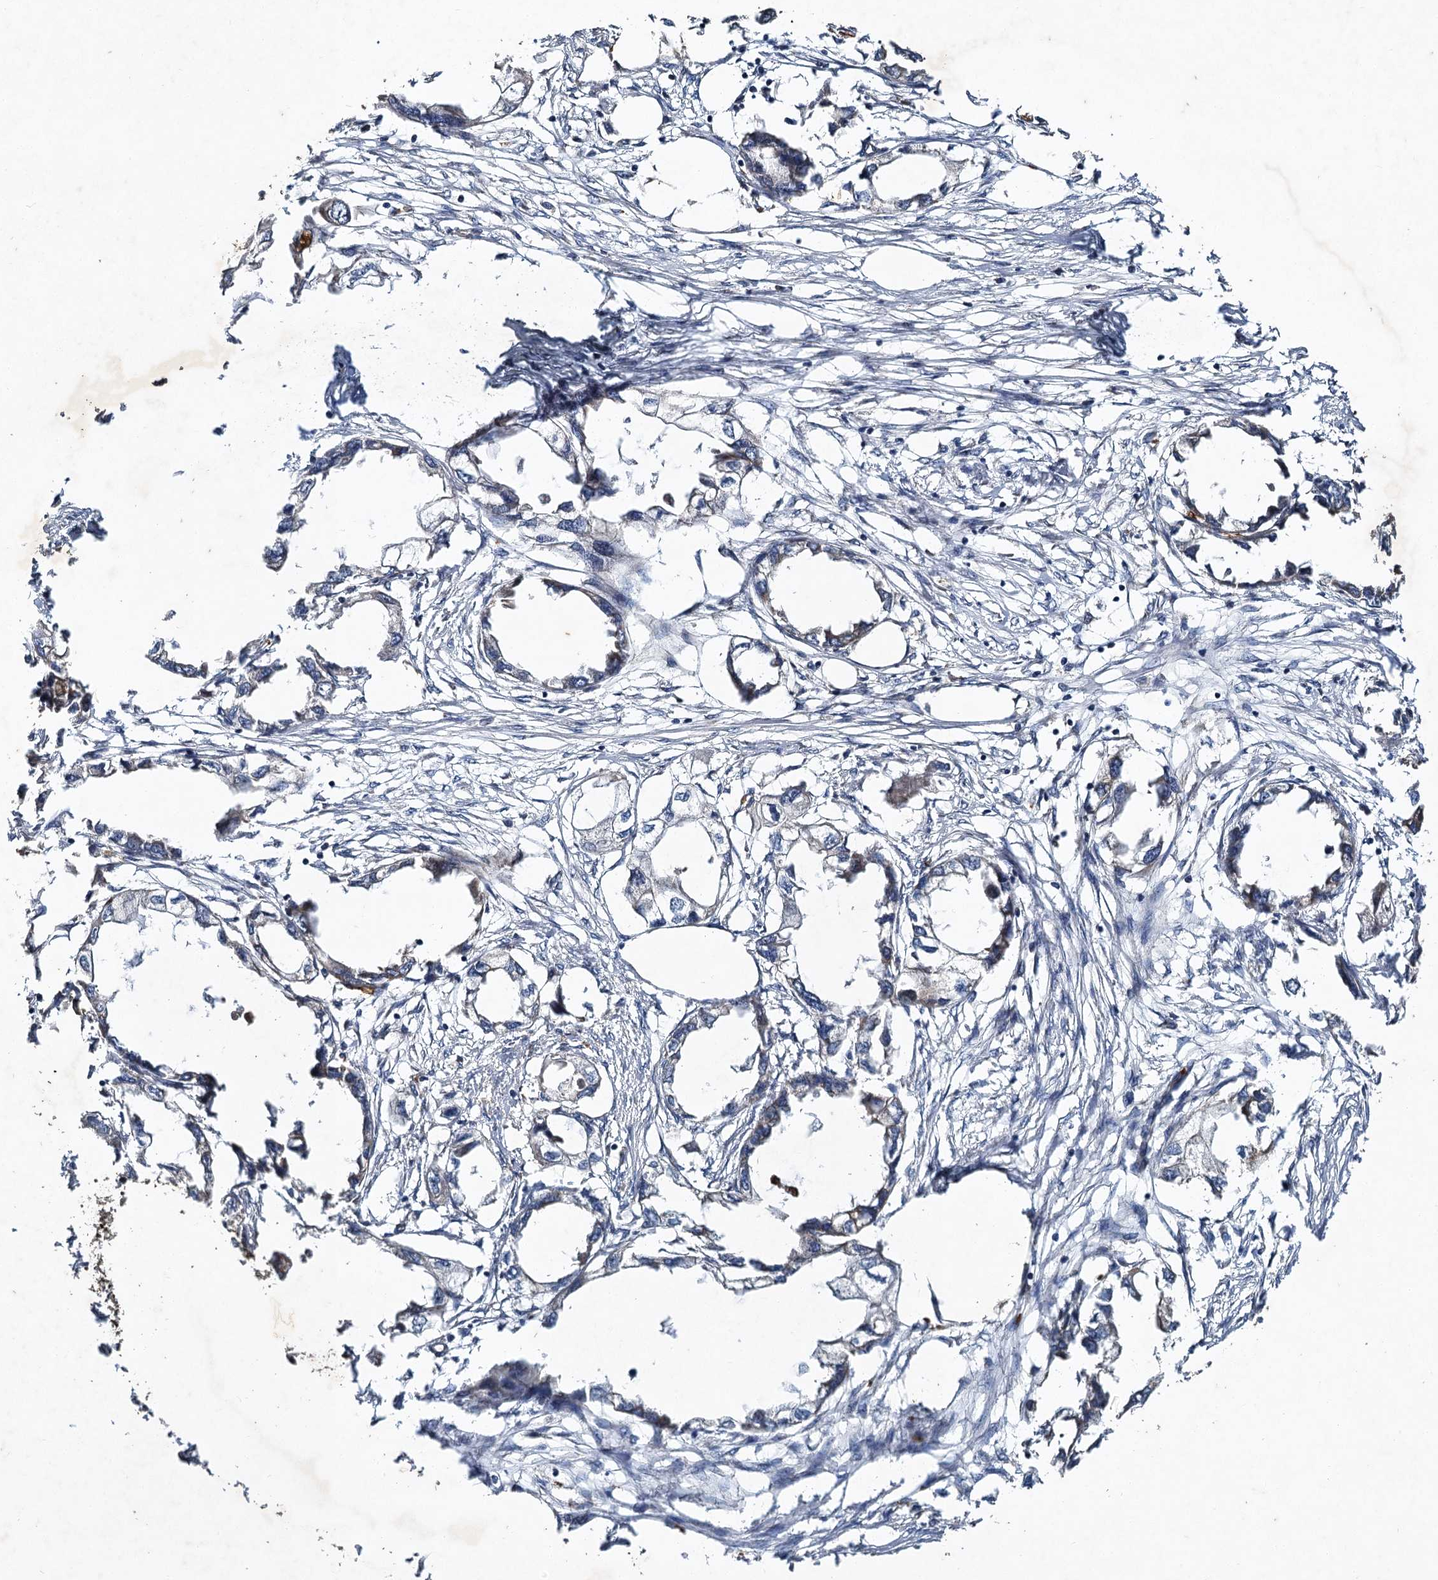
{"staining": {"intensity": "negative", "quantity": "none", "location": "none"}, "tissue": "endometrial cancer", "cell_type": "Tumor cells", "image_type": "cancer", "snomed": [{"axis": "morphology", "description": "Adenocarcinoma, NOS"}, {"axis": "morphology", "description": "Adenocarcinoma, metastatic, NOS"}, {"axis": "topography", "description": "Adipose tissue"}, {"axis": "topography", "description": "Endometrium"}], "caption": "DAB immunohistochemical staining of human metastatic adenocarcinoma (endometrial) displays no significant expression in tumor cells.", "gene": "BCS1L", "patient": {"sex": "female", "age": 67}}